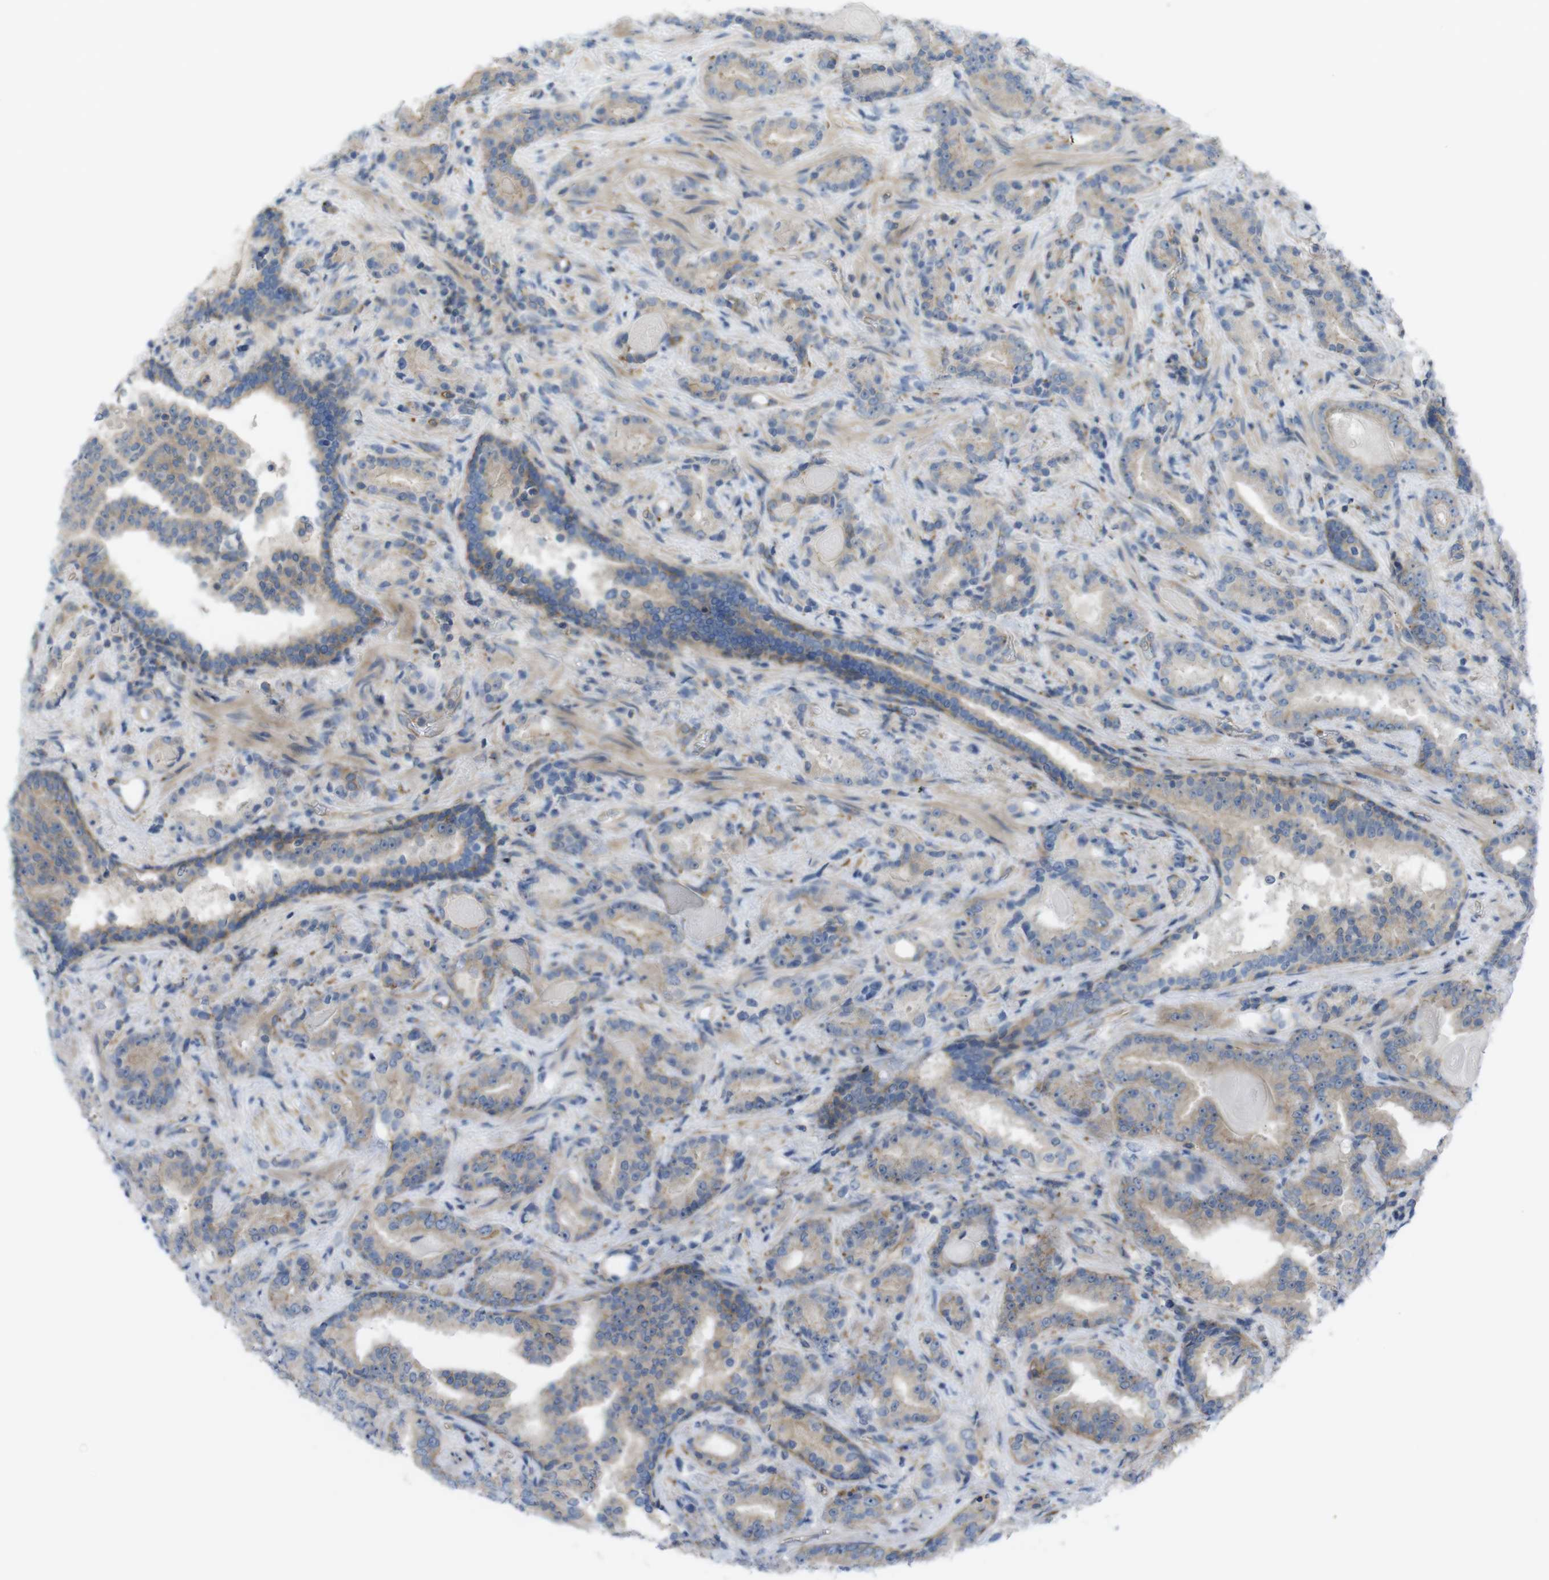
{"staining": {"intensity": "weak", "quantity": ">75%", "location": "cytoplasmic/membranous"}, "tissue": "prostate cancer", "cell_type": "Tumor cells", "image_type": "cancer", "snomed": [{"axis": "morphology", "description": "Adenocarcinoma, Low grade"}, {"axis": "topography", "description": "Prostate"}], "caption": "Brown immunohistochemical staining in human prostate cancer exhibits weak cytoplasmic/membranous positivity in about >75% of tumor cells. (IHC, brightfield microscopy, high magnification).", "gene": "PREX2", "patient": {"sex": "male", "age": 60}}